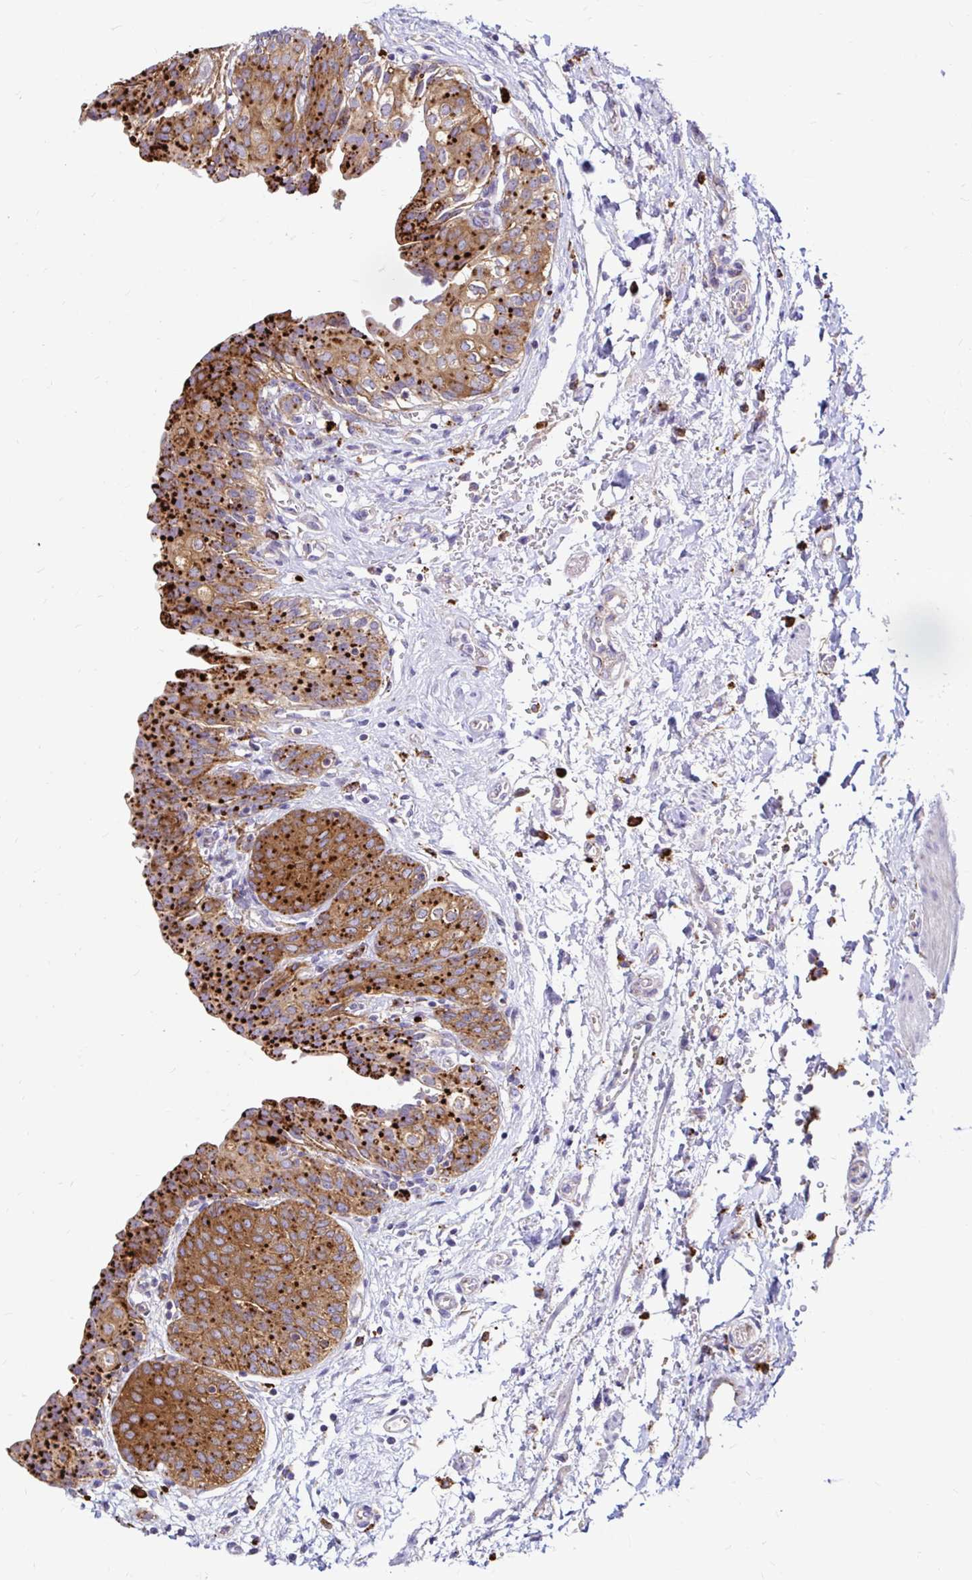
{"staining": {"intensity": "strong", "quantity": ">75%", "location": "cytoplasmic/membranous"}, "tissue": "urinary bladder", "cell_type": "Urothelial cells", "image_type": "normal", "snomed": [{"axis": "morphology", "description": "Normal tissue, NOS"}, {"axis": "topography", "description": "Urinary bladder"}], "caption": "DAB (3,3'-diaminobenzidine) immunohistochemical staining of normal urinary bladder exhibits strong cytoplasmic/membranous protein positivity in about >75% of urothelial cells.", "gene": "FUCA1", "patient": {"sex": "male", "age": 68}}